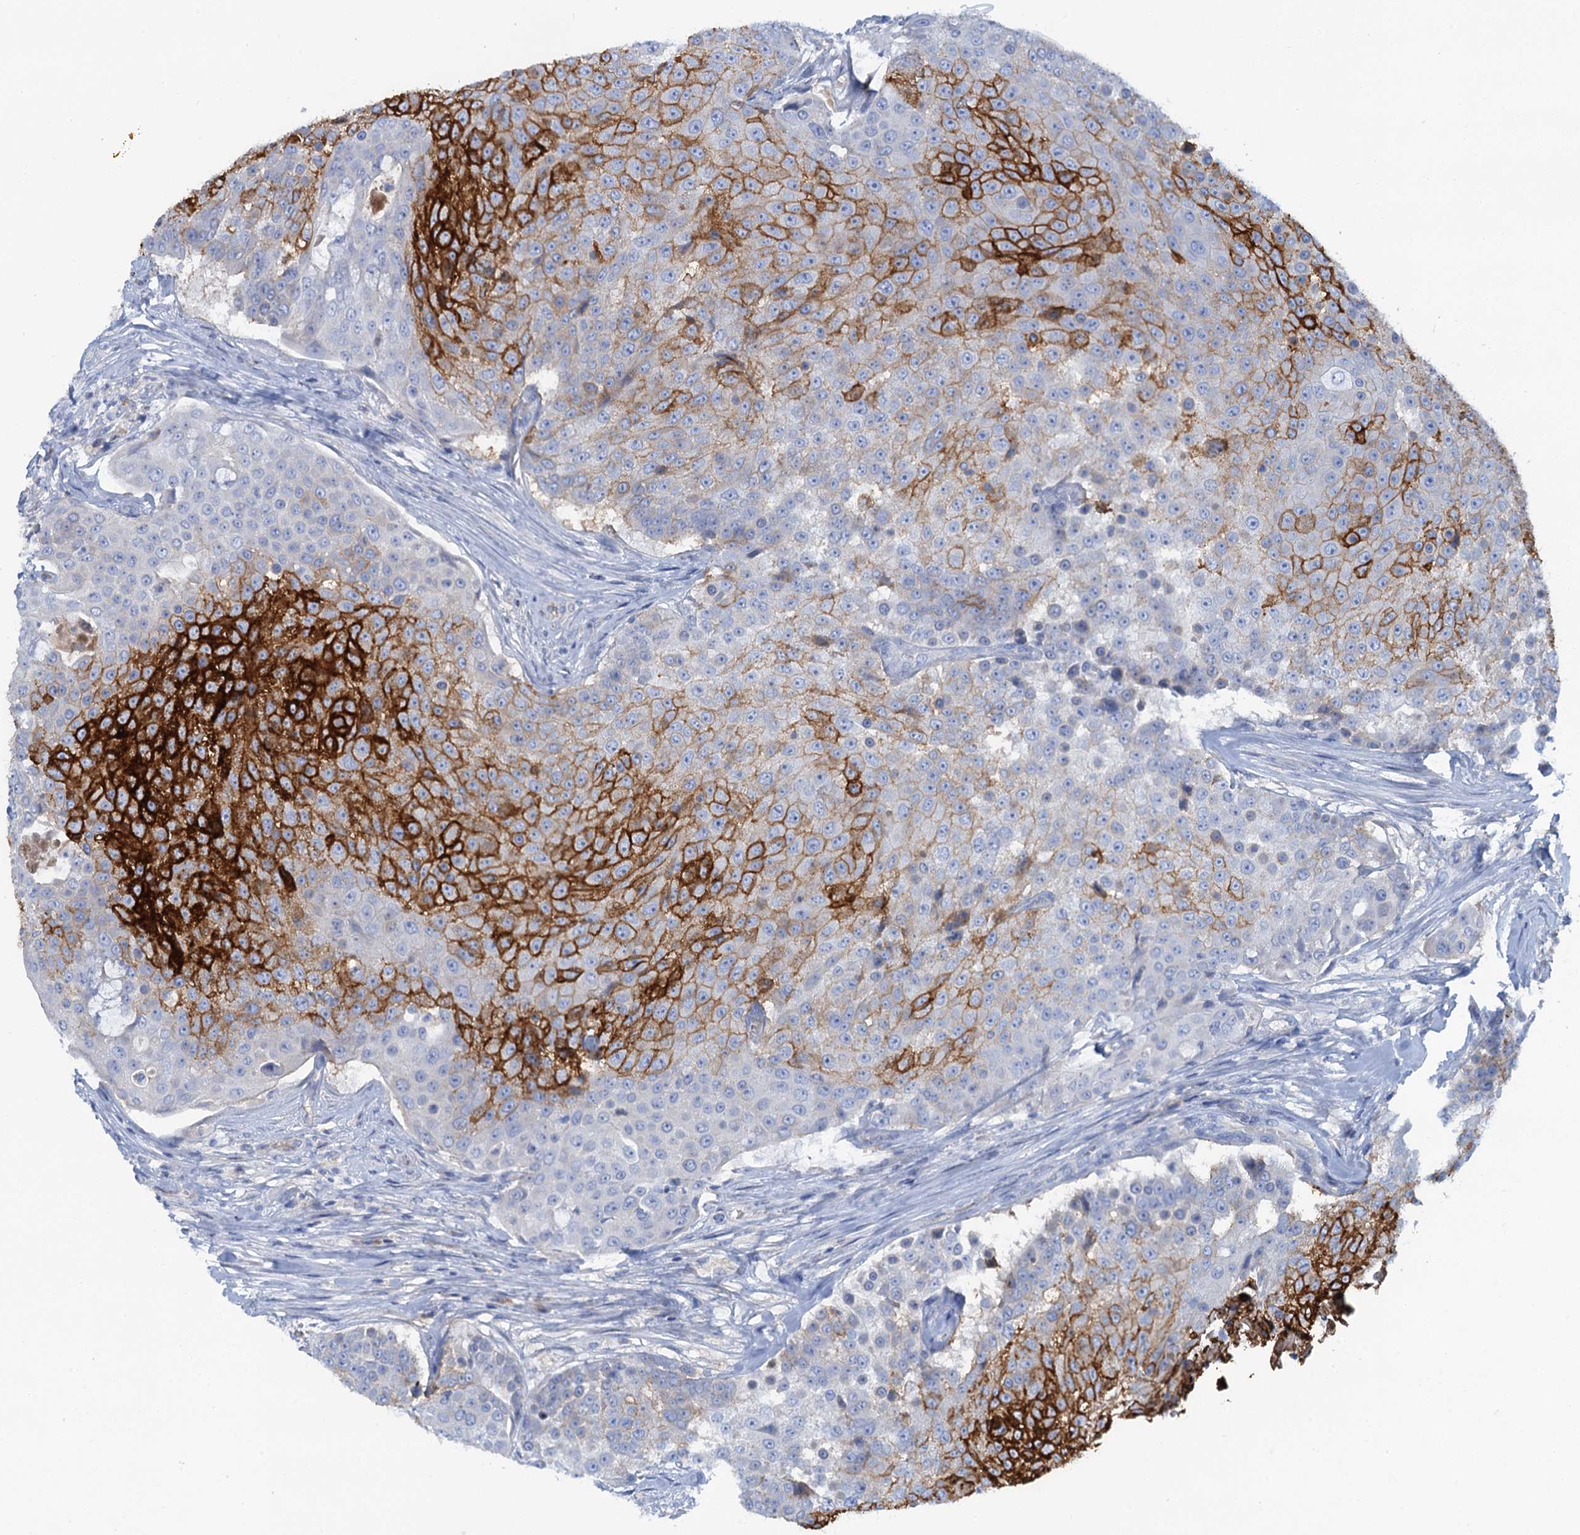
{"staining": {"intensity": "strong", "quantity": "25%-75%", "location": "cytoplasmic/membranous"}, "tissue": "urothelial cancer", "cell_type": "Tumor cells", "image_type": "cancer", "snomed": [{"axis": "morphology", "description": "Urothelial carcinoma, High grade"}, {"axis": "topography", "description": "Urinary bladder"}], "caption": "This photomicrograph displays urothelial cancer stained with immunohistochemistry to label a protein in brown. The cytoplasmic/membranous of tumor cells show strong positivity for the protein. Nuclei are counter-stained blue.", "gene": "MYADML2", "patient": {"sex": "female", "age": 63}}